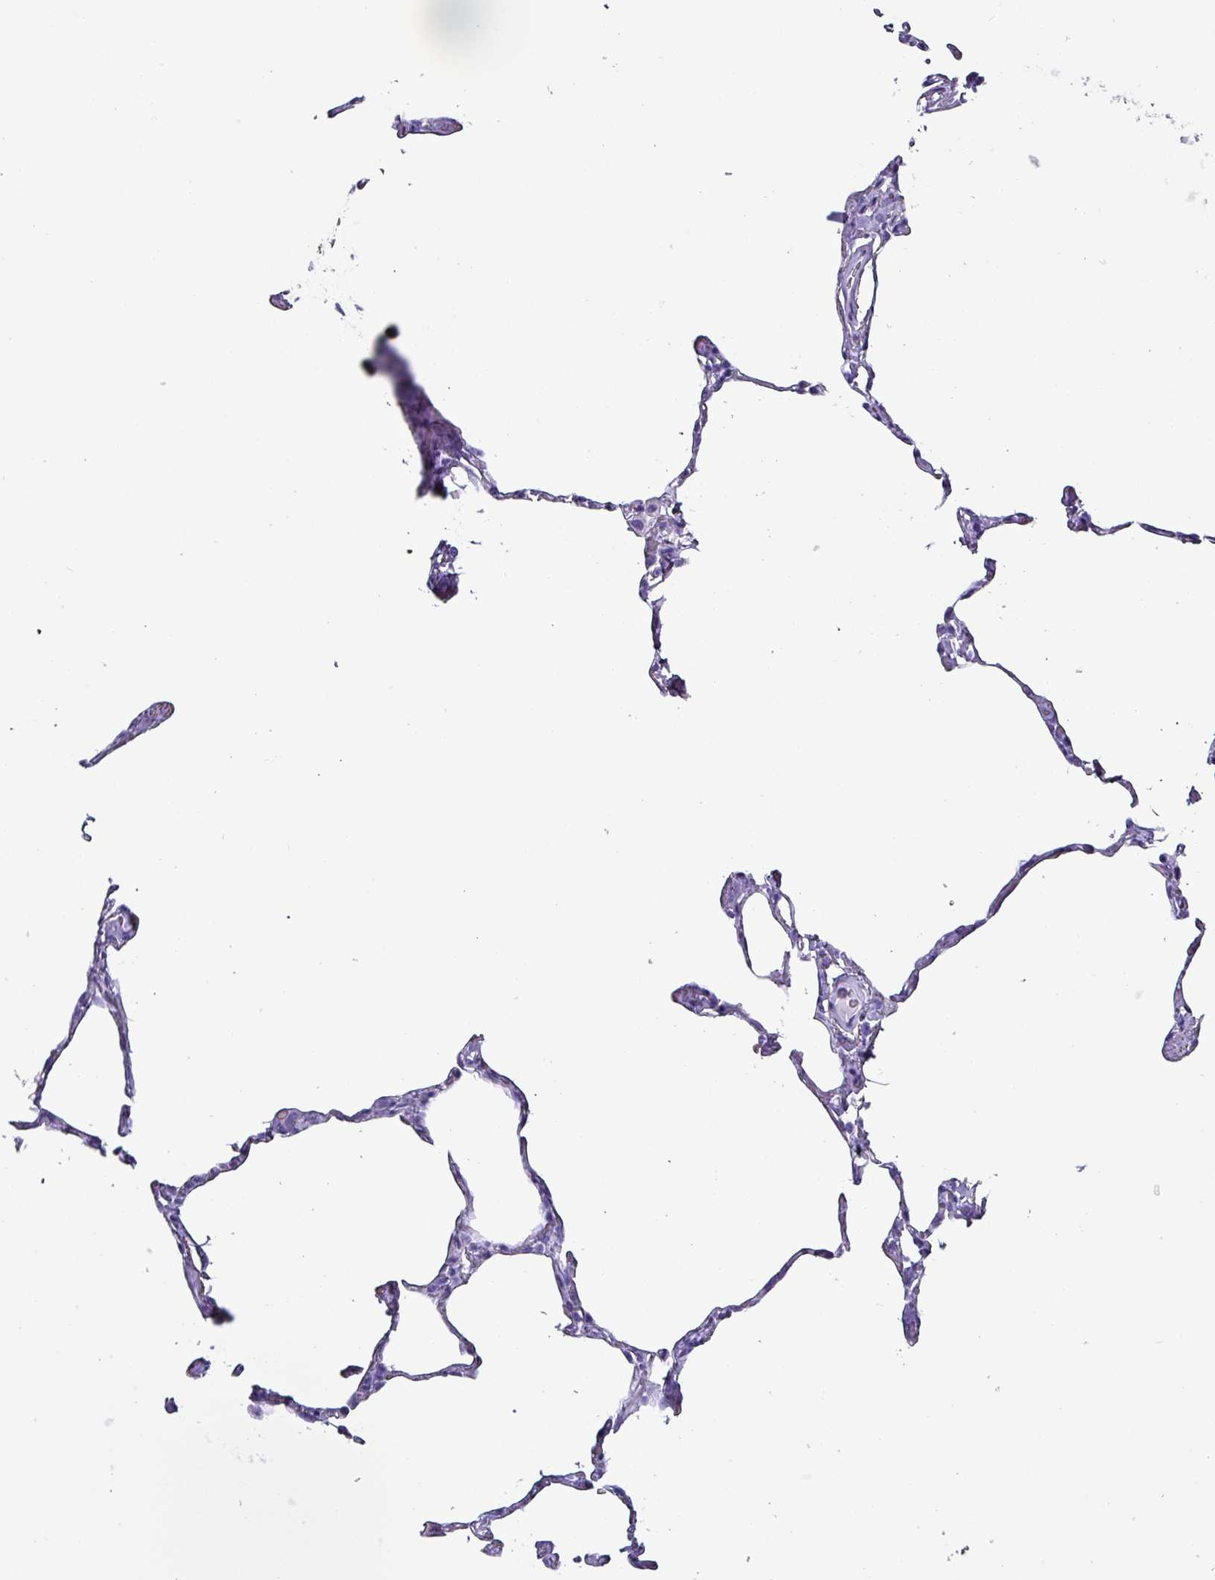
{"staining": {"intensity": "negative", "quantity": "none", "location": "none"}, "tissue": "lung", "cell_type": "Alveolar cells", "image_type": "normal", "snomed": [{"axis": "morphology", "description": "Normal tissue, NOS"}, {"axis": "topography", "description": "Lung"}], "caption": "High power microscopy micrograph of an immunohistochemistry (IHC) photomicrograph of benign lung, revealing no significant expression in alveolar cells.", "gene": "KRT6A", "patient": {"sex": "male", "age": 65}}